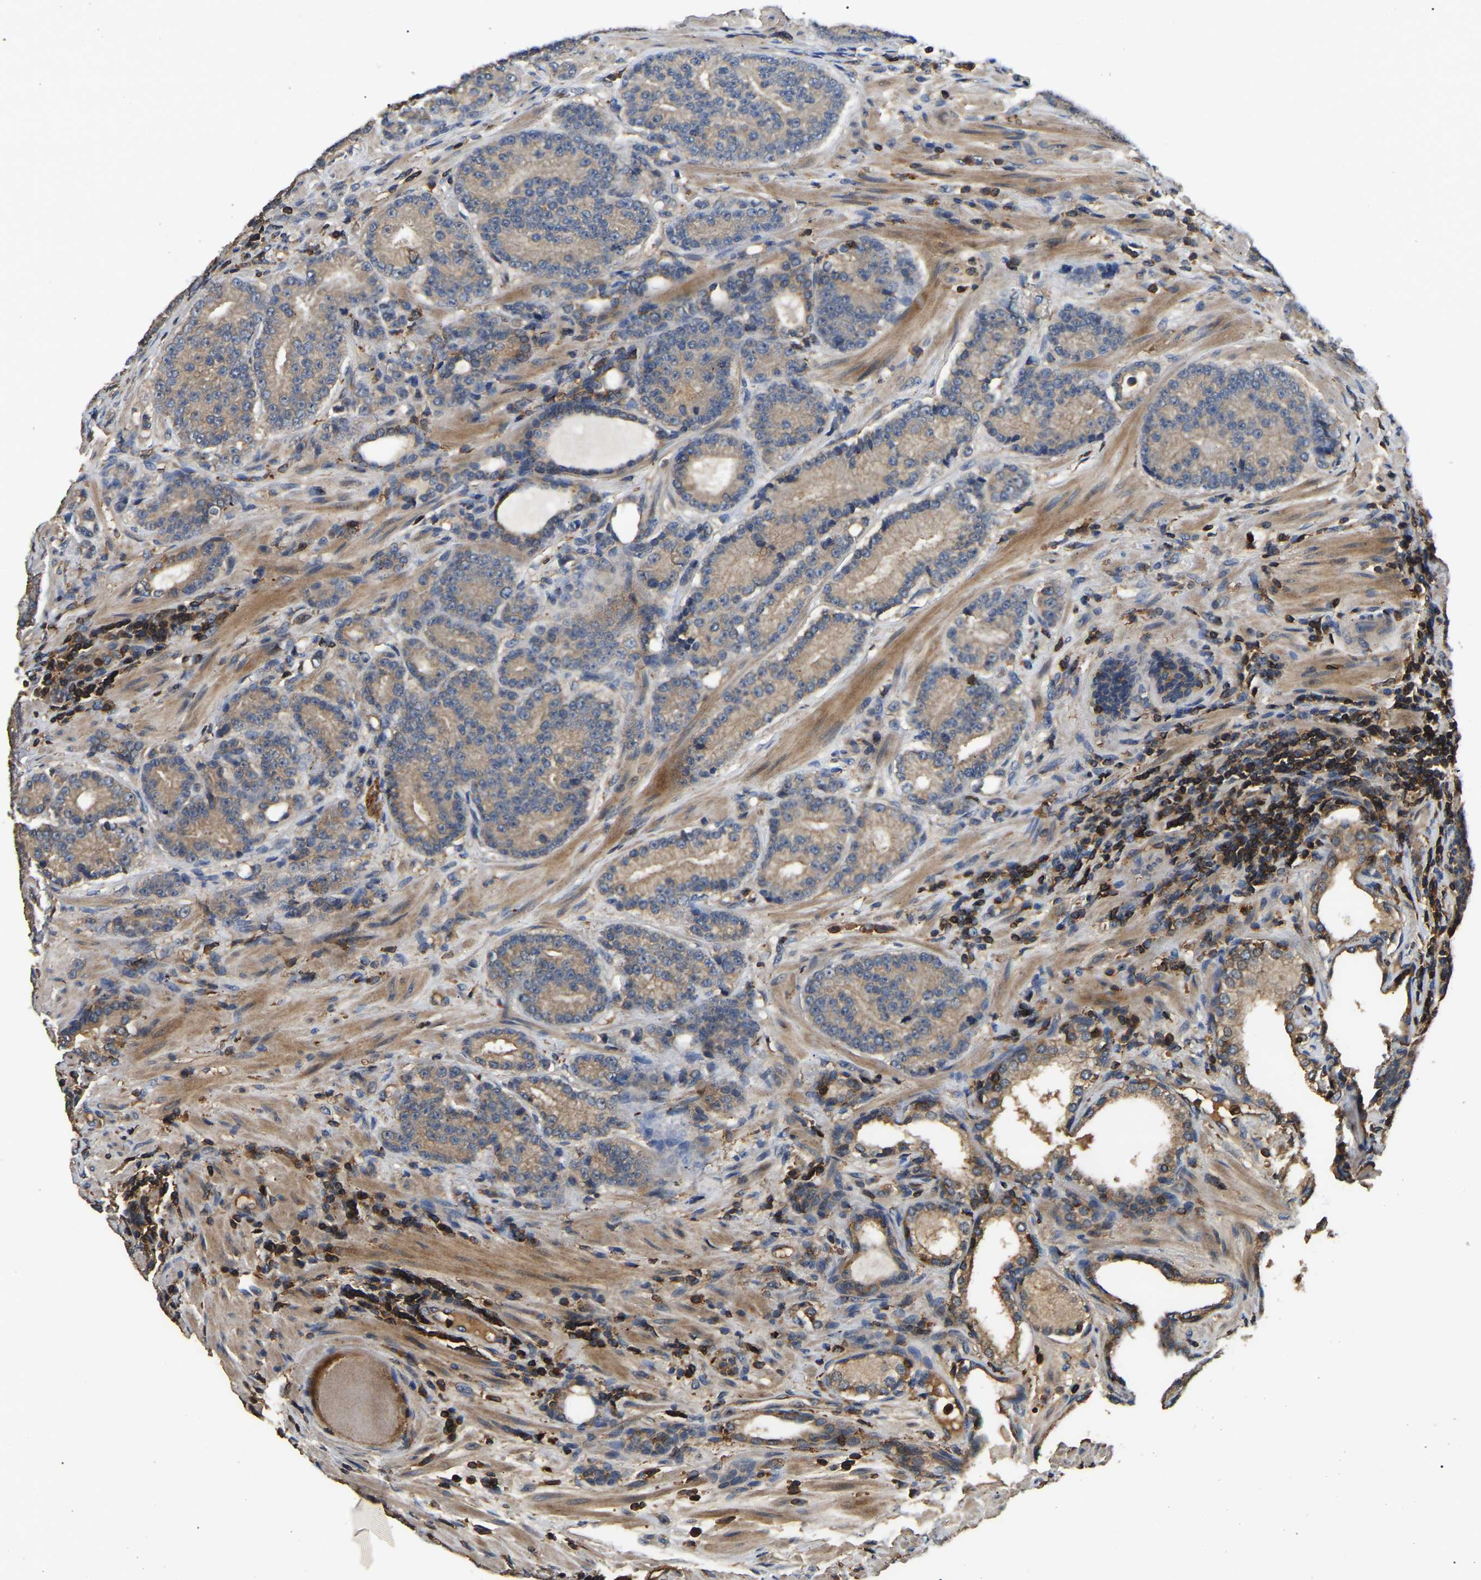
{"staining": {"intensity": "weak", "quantity": ">75%", "location": "cytoplasmic/membranous"}, "tissue": "prostate cancer", "cell_type": "Tumor cells", "image_type": "cancer", "snomed": [{"axis": "morphology", "description": "Adenocarcinoma, High grade"}, {"axis": "topography", "description": "Prostate"}], "caption": "High-power microscopy captured an IHC histopathology image of prostate cancer (high-grade adenocarcinoma), revealing weak cytoplasmic/membranous staining in about >75% of tumor cells.", "gene": "SMPD2", "patient": {"sex": "male", "age": 61}}